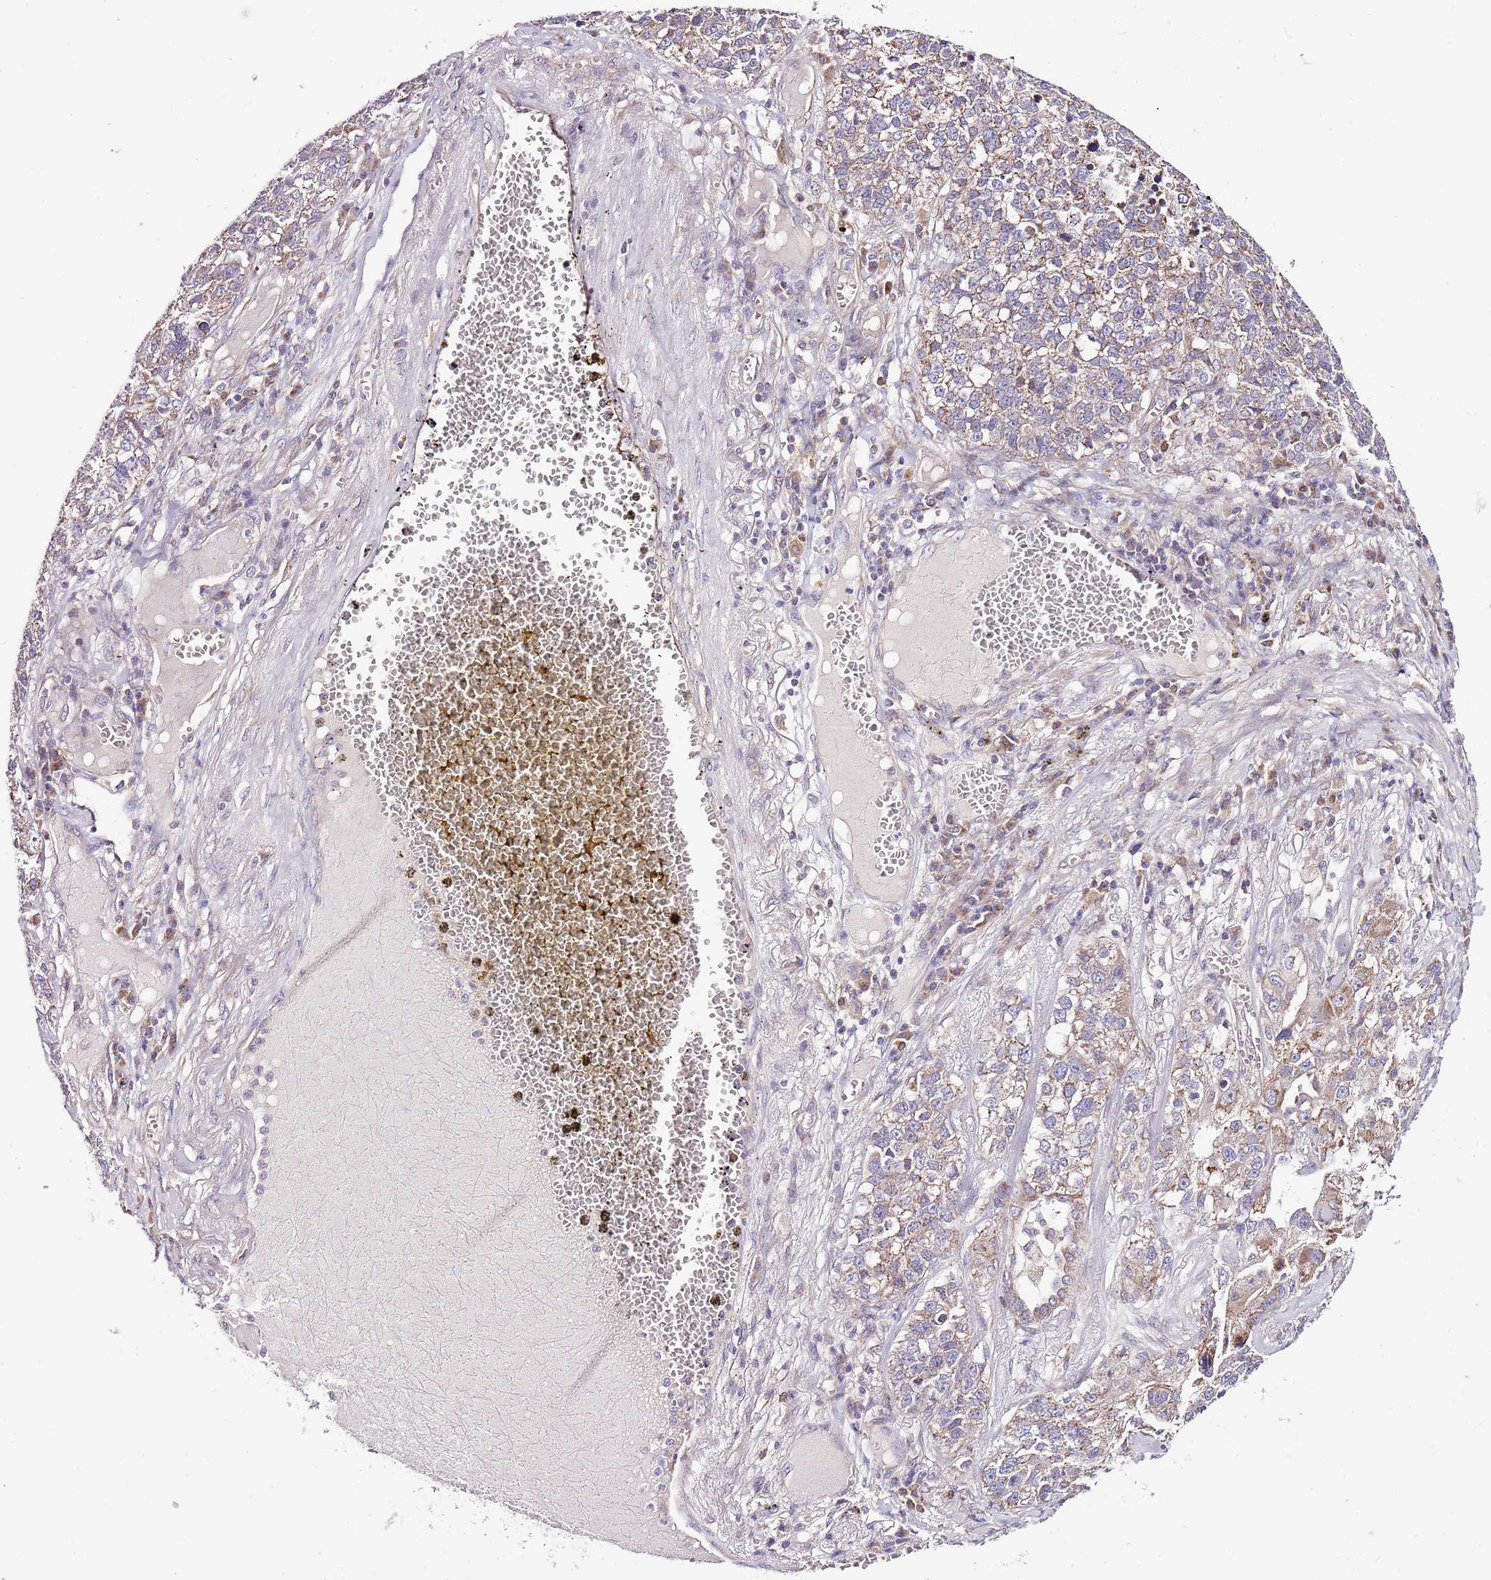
{"staining": {"intensity": "weak", "quantity": "25%-75%", "location": "cytoplasmic/membranous"}, "tissue": "lung cancer", "cell_type": "Tumor cells", "image_type": "cancer", "snomed": [{"axis": "morphology", "description": "Adenocarcinoma, NOS"}, {"axis": "topography", "description": "Lung"}], "caption": "This is a histology image of immunohistochemistry staining of lung cancer, which shows weak expression in the cytoplasmic/membranous of tumor cells.", "gene": "SMG1", "patient": {"sex": "male", "age": 49}}